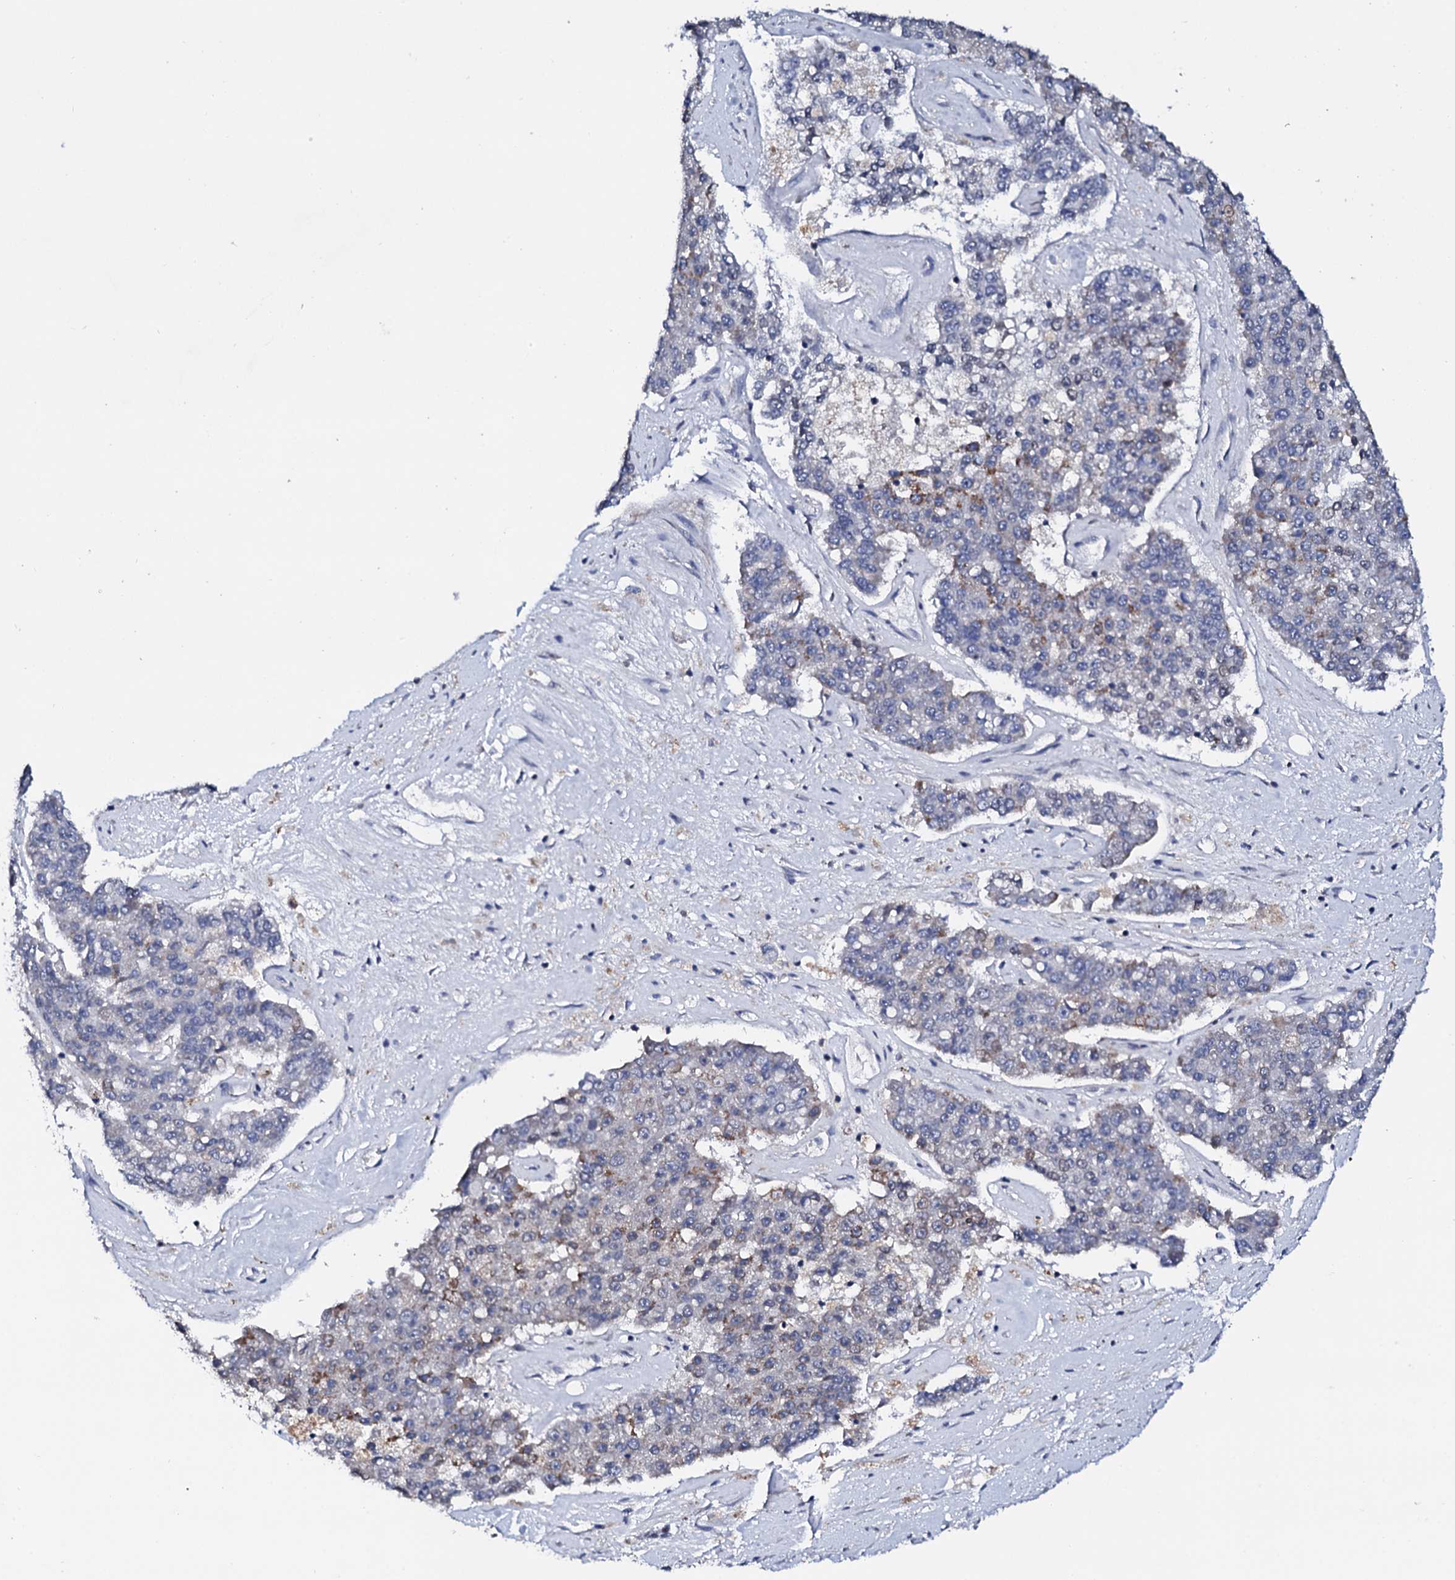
{"staining": {"intensity": "moderate", "quantity": "25%-75%", "location": "cytoplasmic/membranous"}, "tissue": "pancreatic cancer", "cell_type": "Tumor cells", "image_type": "cancer", "snomed": [{"axis": "morphology", "description": "Adenocarcinoma, NOS"}, {"axis": "topography", "description": "Pancreas"}], "caption": "High-magnification brightfield microscopy of adenocarcinoma (pancreatic) stained with DAB (brown) and counterstained with hematoxylin (blue). tumor cells exhibit moderate cytoplasmic/membranous positivity is appreciated in approximately25%-75% of cells.", "gene": "NUP58", "patient": {"sex": "male", "age": 50}}